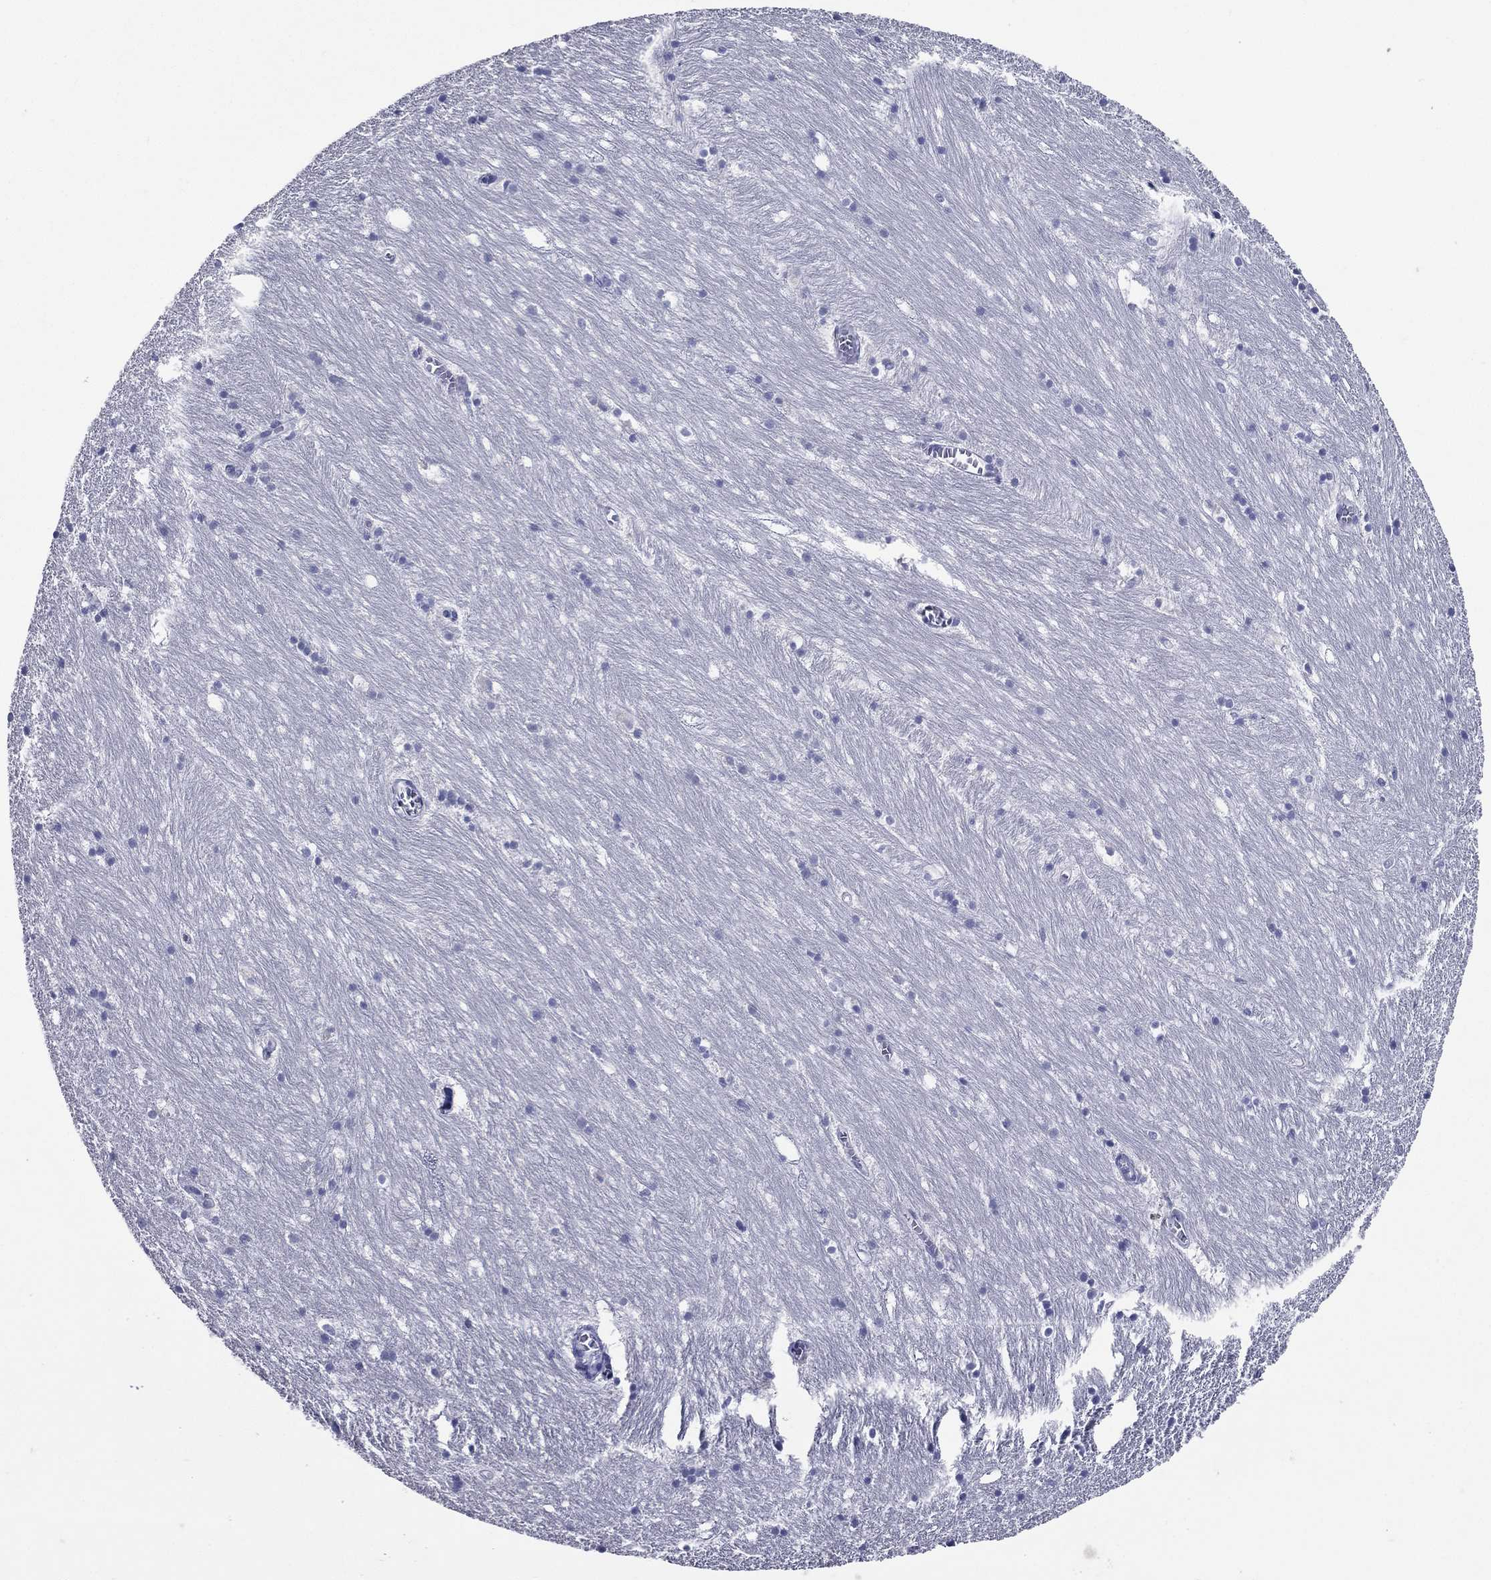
{"staining": {"intensity": "negative", "quantity": "none", "location": "none"}, "tissue": "hippocampus", "cell_type": "Glial cells", "image_type": "normal", "snomed": [{"axis": "morphology", "description": "Normal tissue, NOS"}, {"axis": "topography", "description": "Hippocampus"}], "caption": "This is an immunohistochemistry (IHC) image of unremarkable hippocampus. There is no positivity in glial cells.", "gene": "ACE2", "patient": {"sex": "female", "age": 64}}